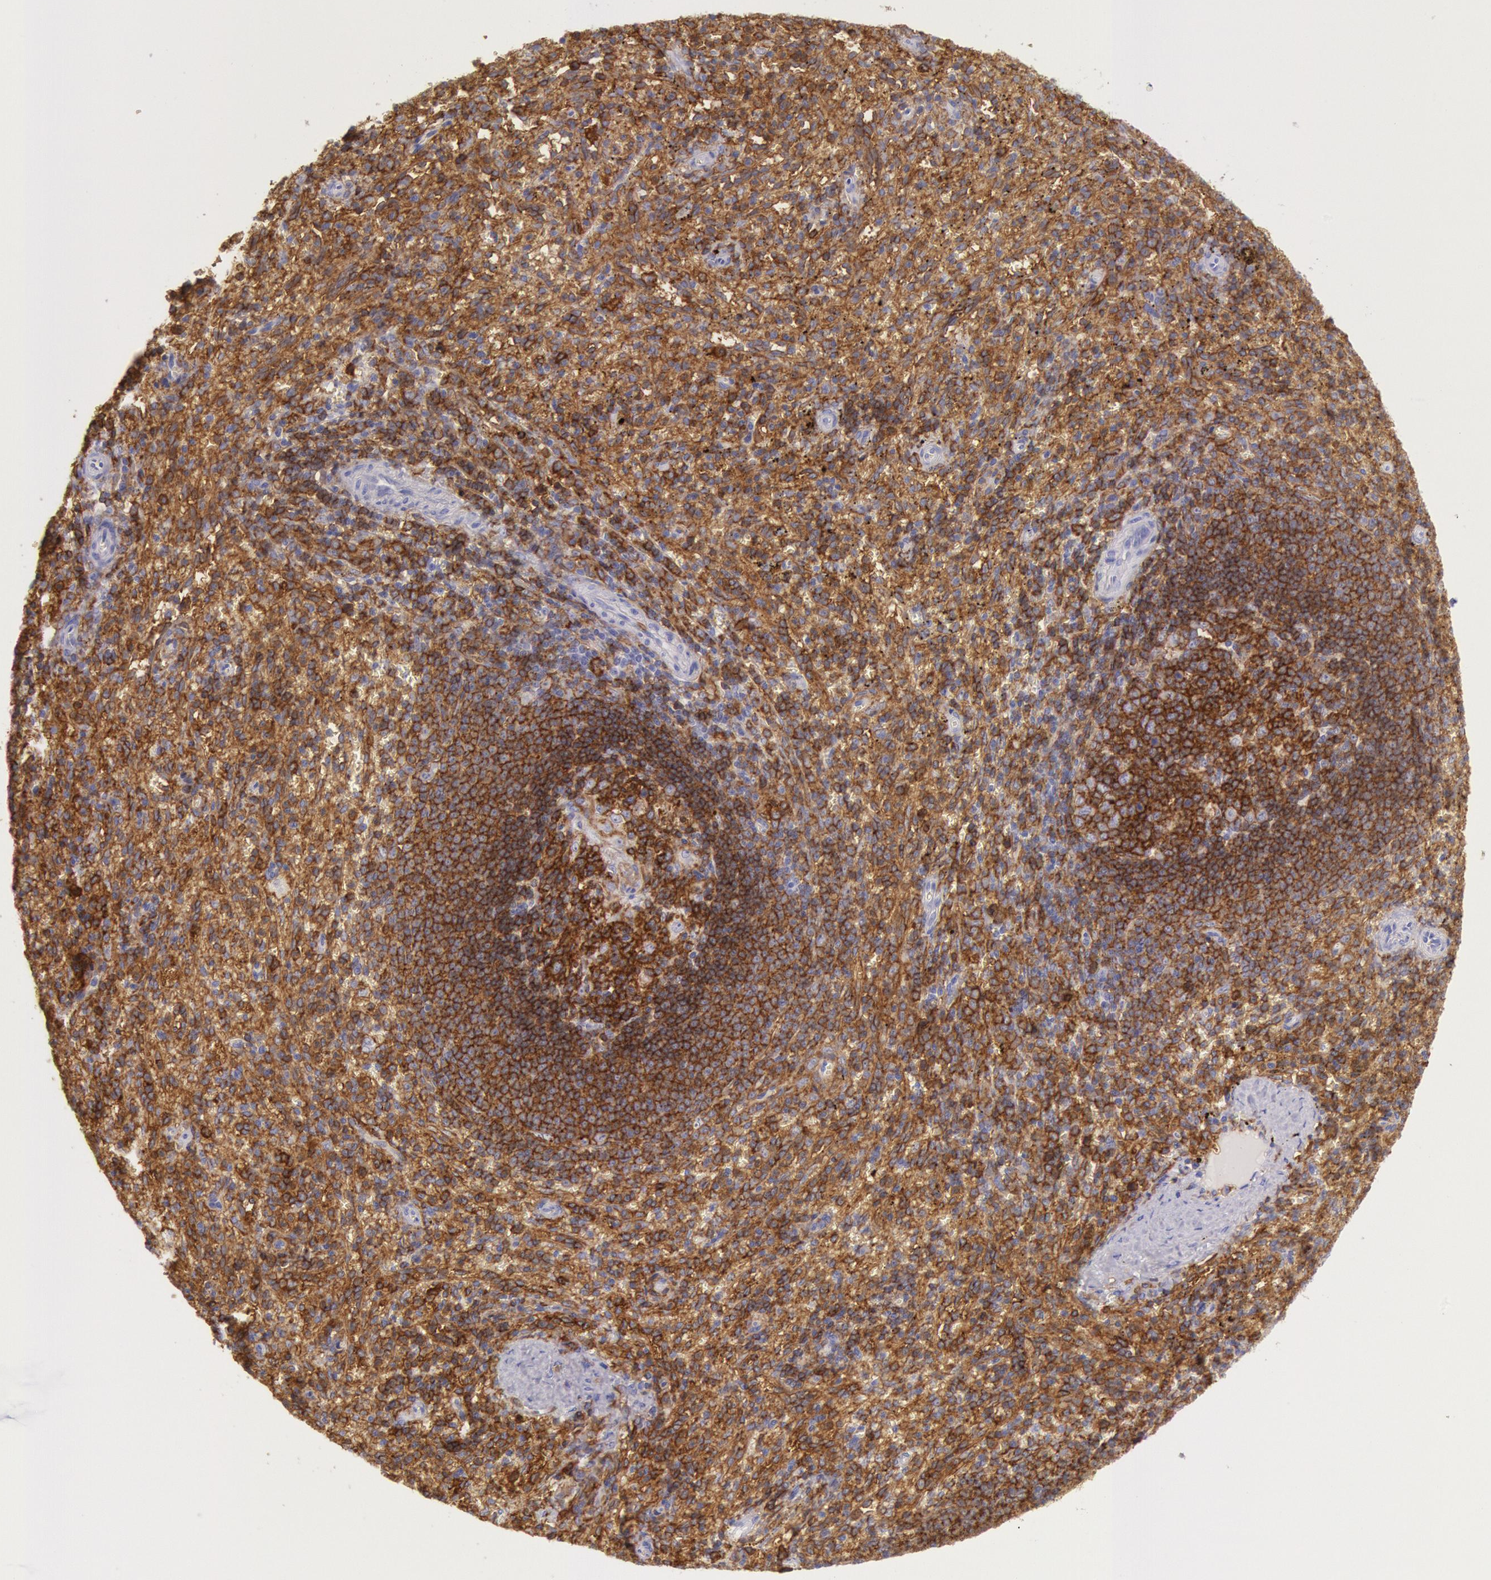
{"staining": {"intensity": "moderate", "quantity": ">75%", "location": "cytoplasmic/membranous"}, "tissue": "spleen", "cell_type": "Cells in red pulp", "image_type": "normal", "snomed": [{"axis": "morphology", "description": "Normal tissue, NOS"}, {"axis": "topography", "description": "Spleen"}], "caption": "DAB (3,3'-diaminobenzidine) immunohistochemical staining of normal spleen shows moderate cytoplasmic/membranous protein staining in about >75% of cells in red pulp.", "gene": "LYN", "patient": {"sex": "female", "age": 10}}